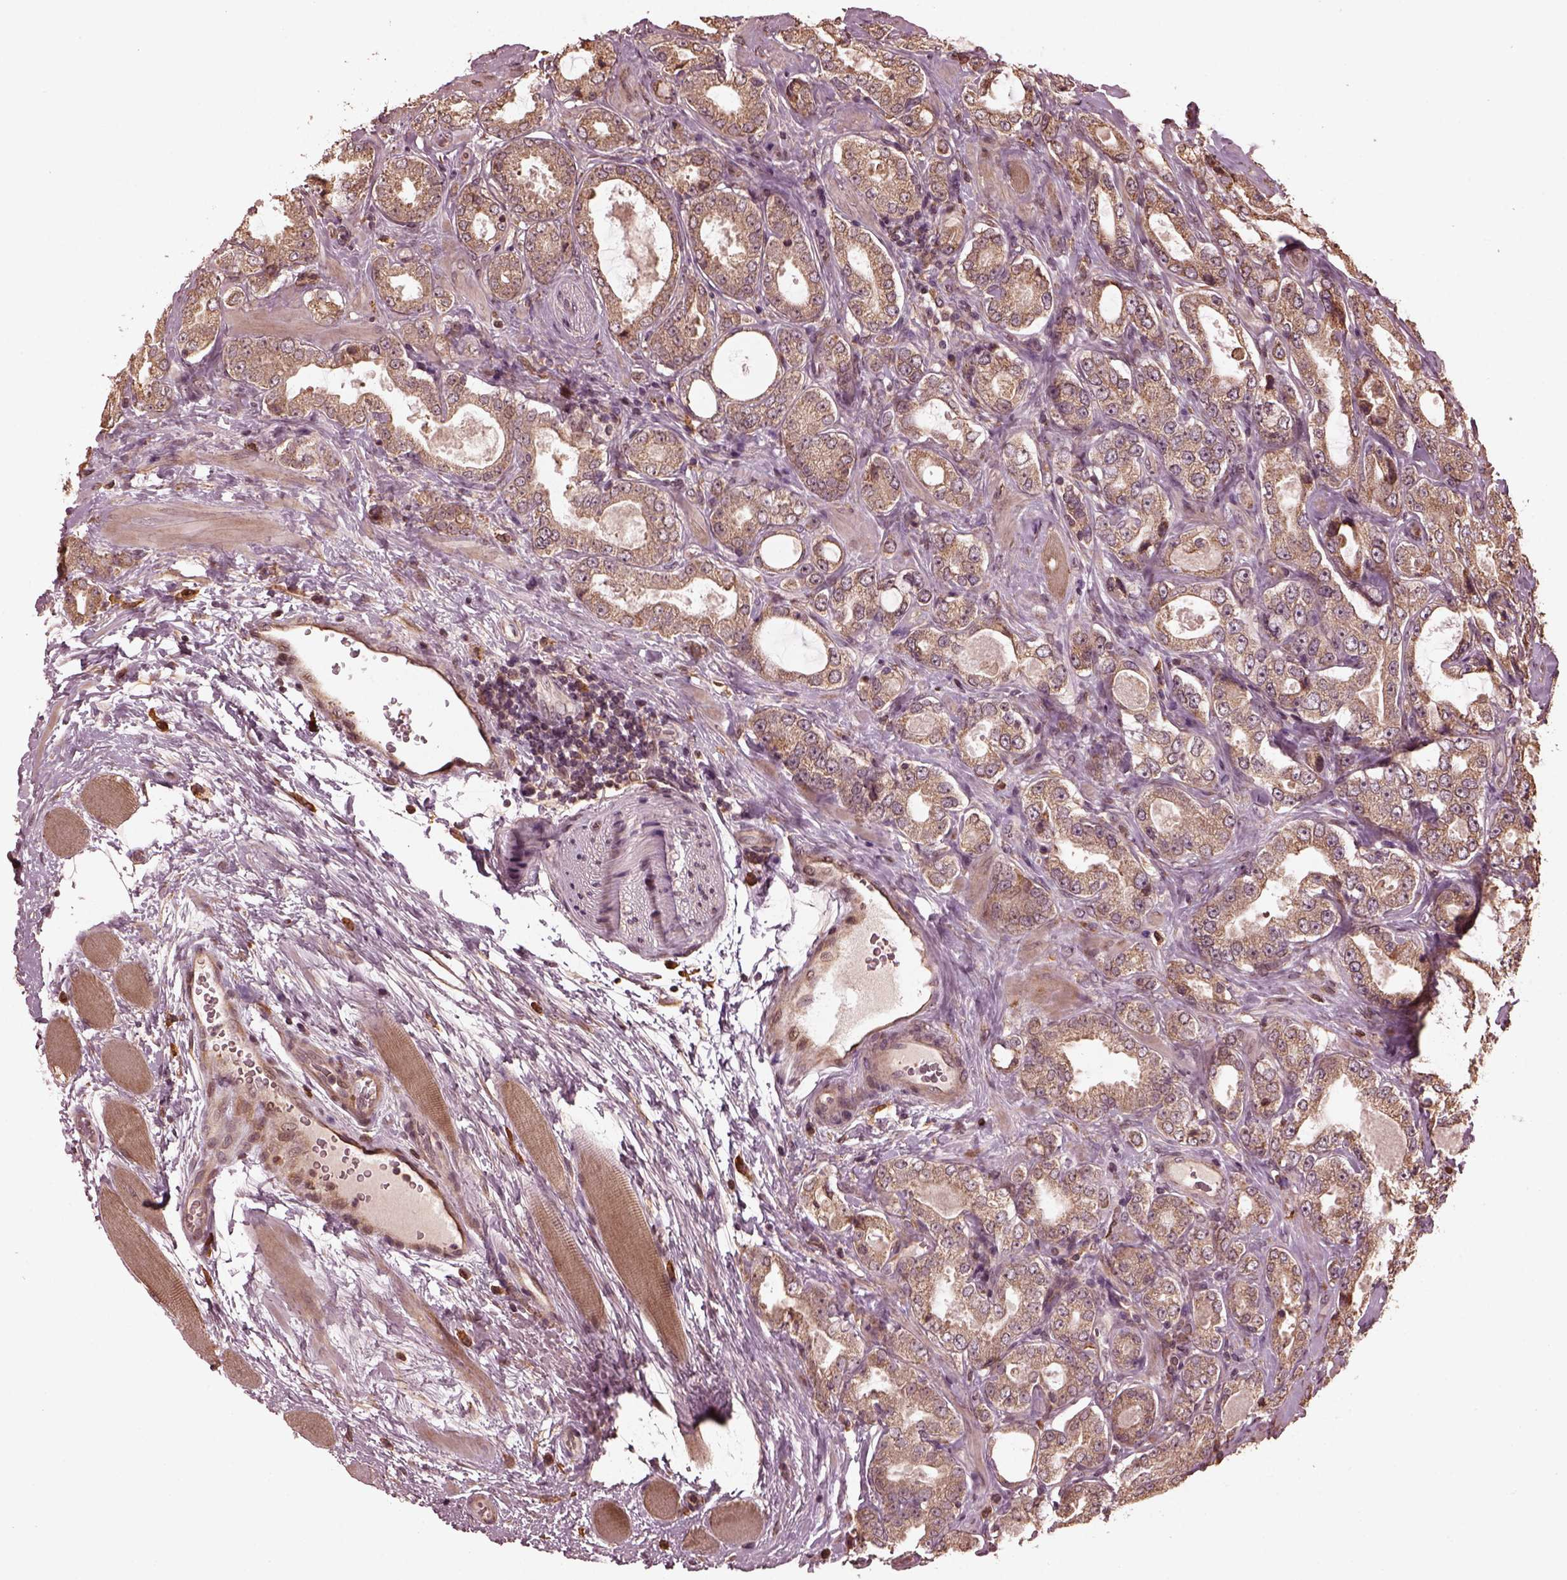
{"staining": {"intensity": "moderate", "quantity": ">75%", "location": "cytoplasmic/membranous"}, "tissue": "prostate cancer", "cell_type": "Tumor cells", "image_type": "cancer", "snomed": [{"axis": "morphology", "description": "Adenocarcinoma, NOS"}, {"axis": "topography", "description": "Prostate"}], "caption": "This photomicrograph exhibits prostate cancer stained with immunohistochemistry to label a protein in brown. The cytoplasmic/membranous of tumor cells show moderate positivity for the protein. Nuclei are counter-stained blue.", "gene": "ZNF292", "patient": {"sex": "male", "age": 64}}